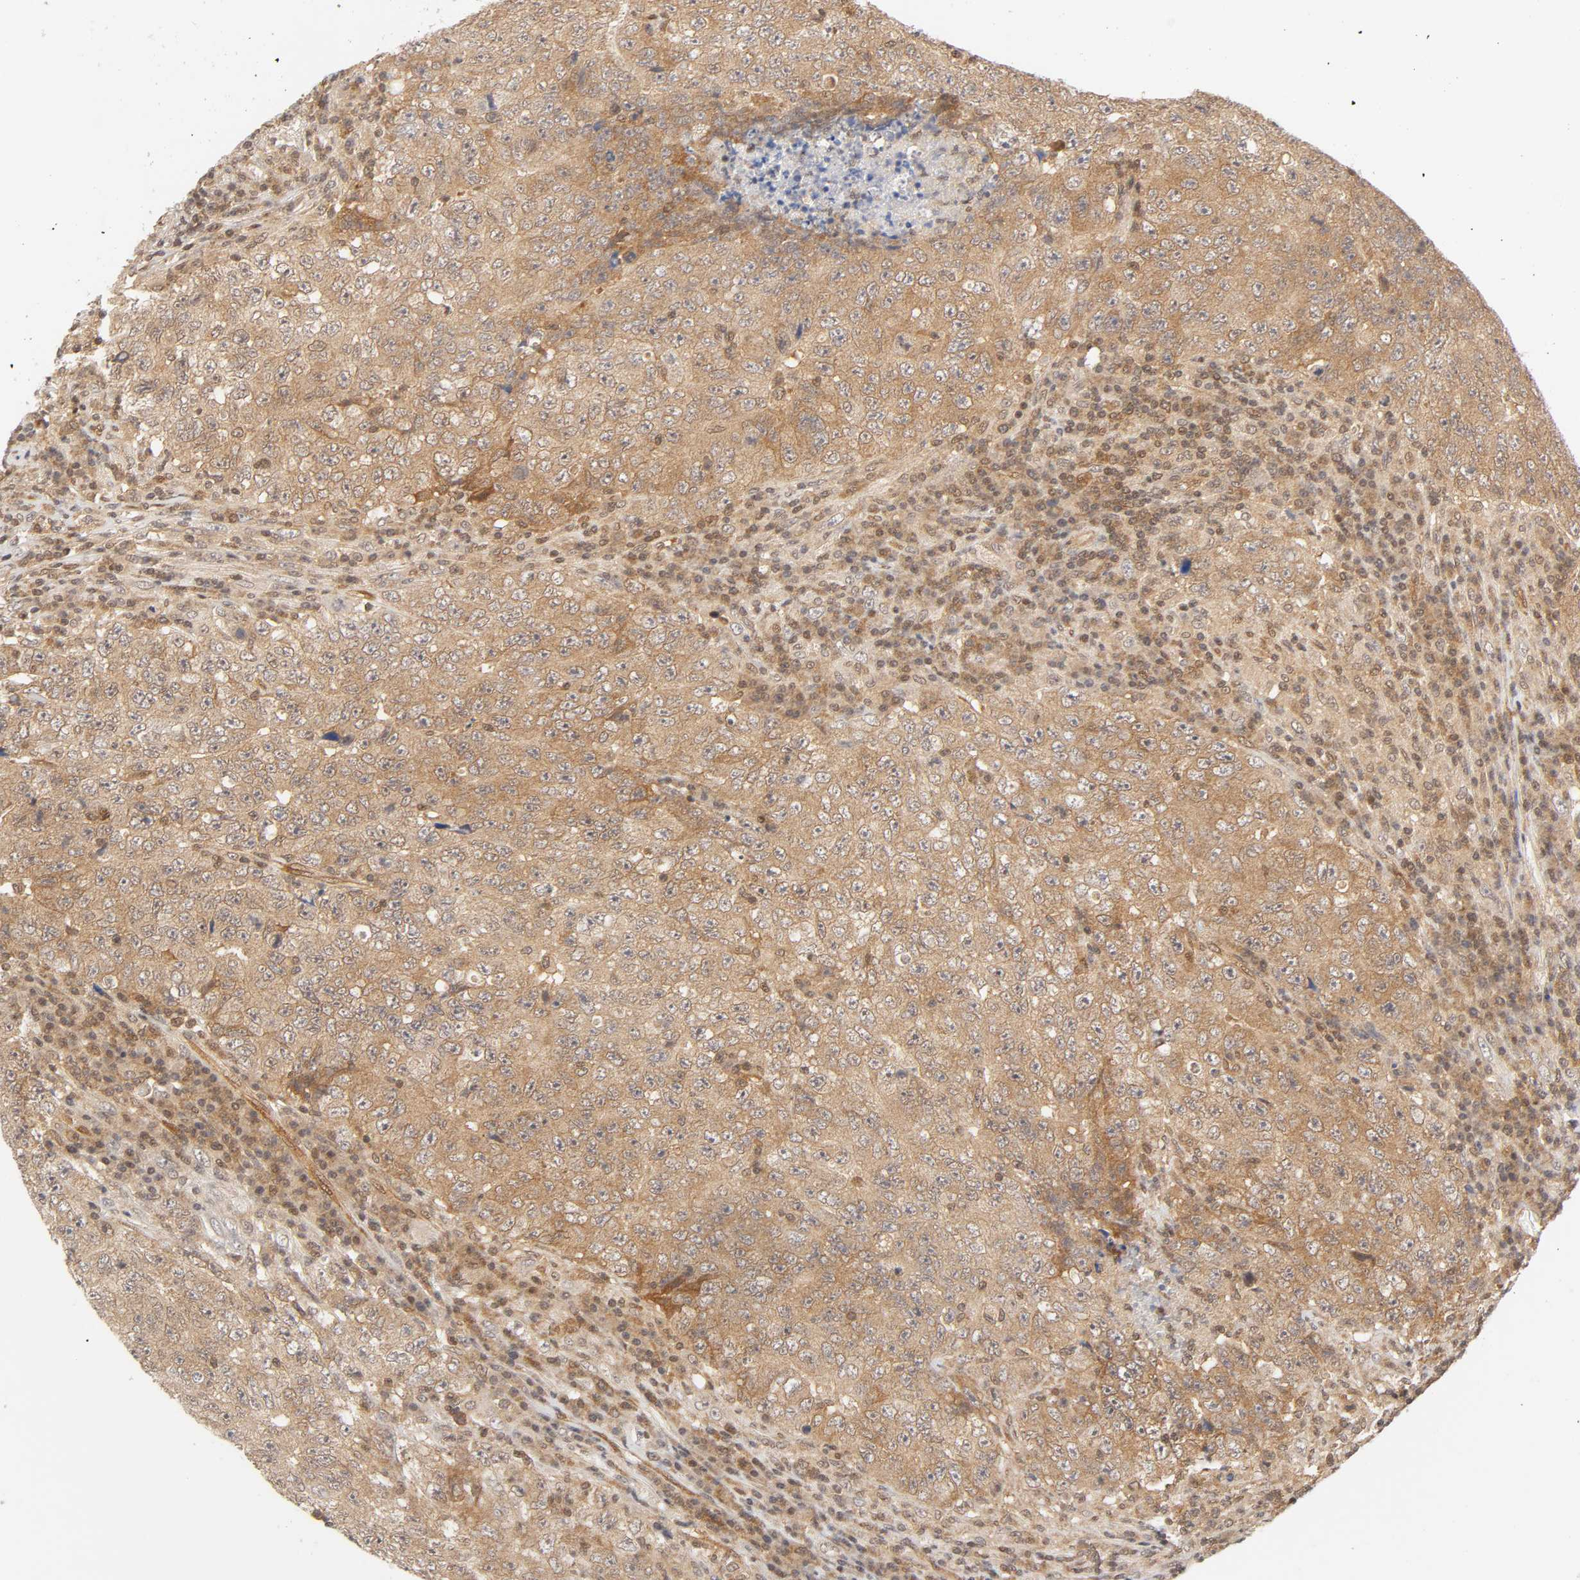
{"staining": {"intensity": "weak", "quantity": ">75%", "location": "cytoplasmic/membranous"}, "tissue": "testis cancer", "cell_type": "Tumor cells", "image_type": "cancer", "snomed": [{"axis": "morphology", "description": "Necrosis, NOS"}, {"axis": "morphology", "description": "Carcinoma, Embryonal, NOS"}, {"axis": "topography", "description": "Testis"}], "caption": "Approximately >75% of tumor cells in human embryonal carcinoma (testis) exhibit weak cytoplasmic/membranous protein positivity as visualized by brown immunohistochemical staining.", "gene": "CDC37", "patient": {"sex": "male", "age": 19}}